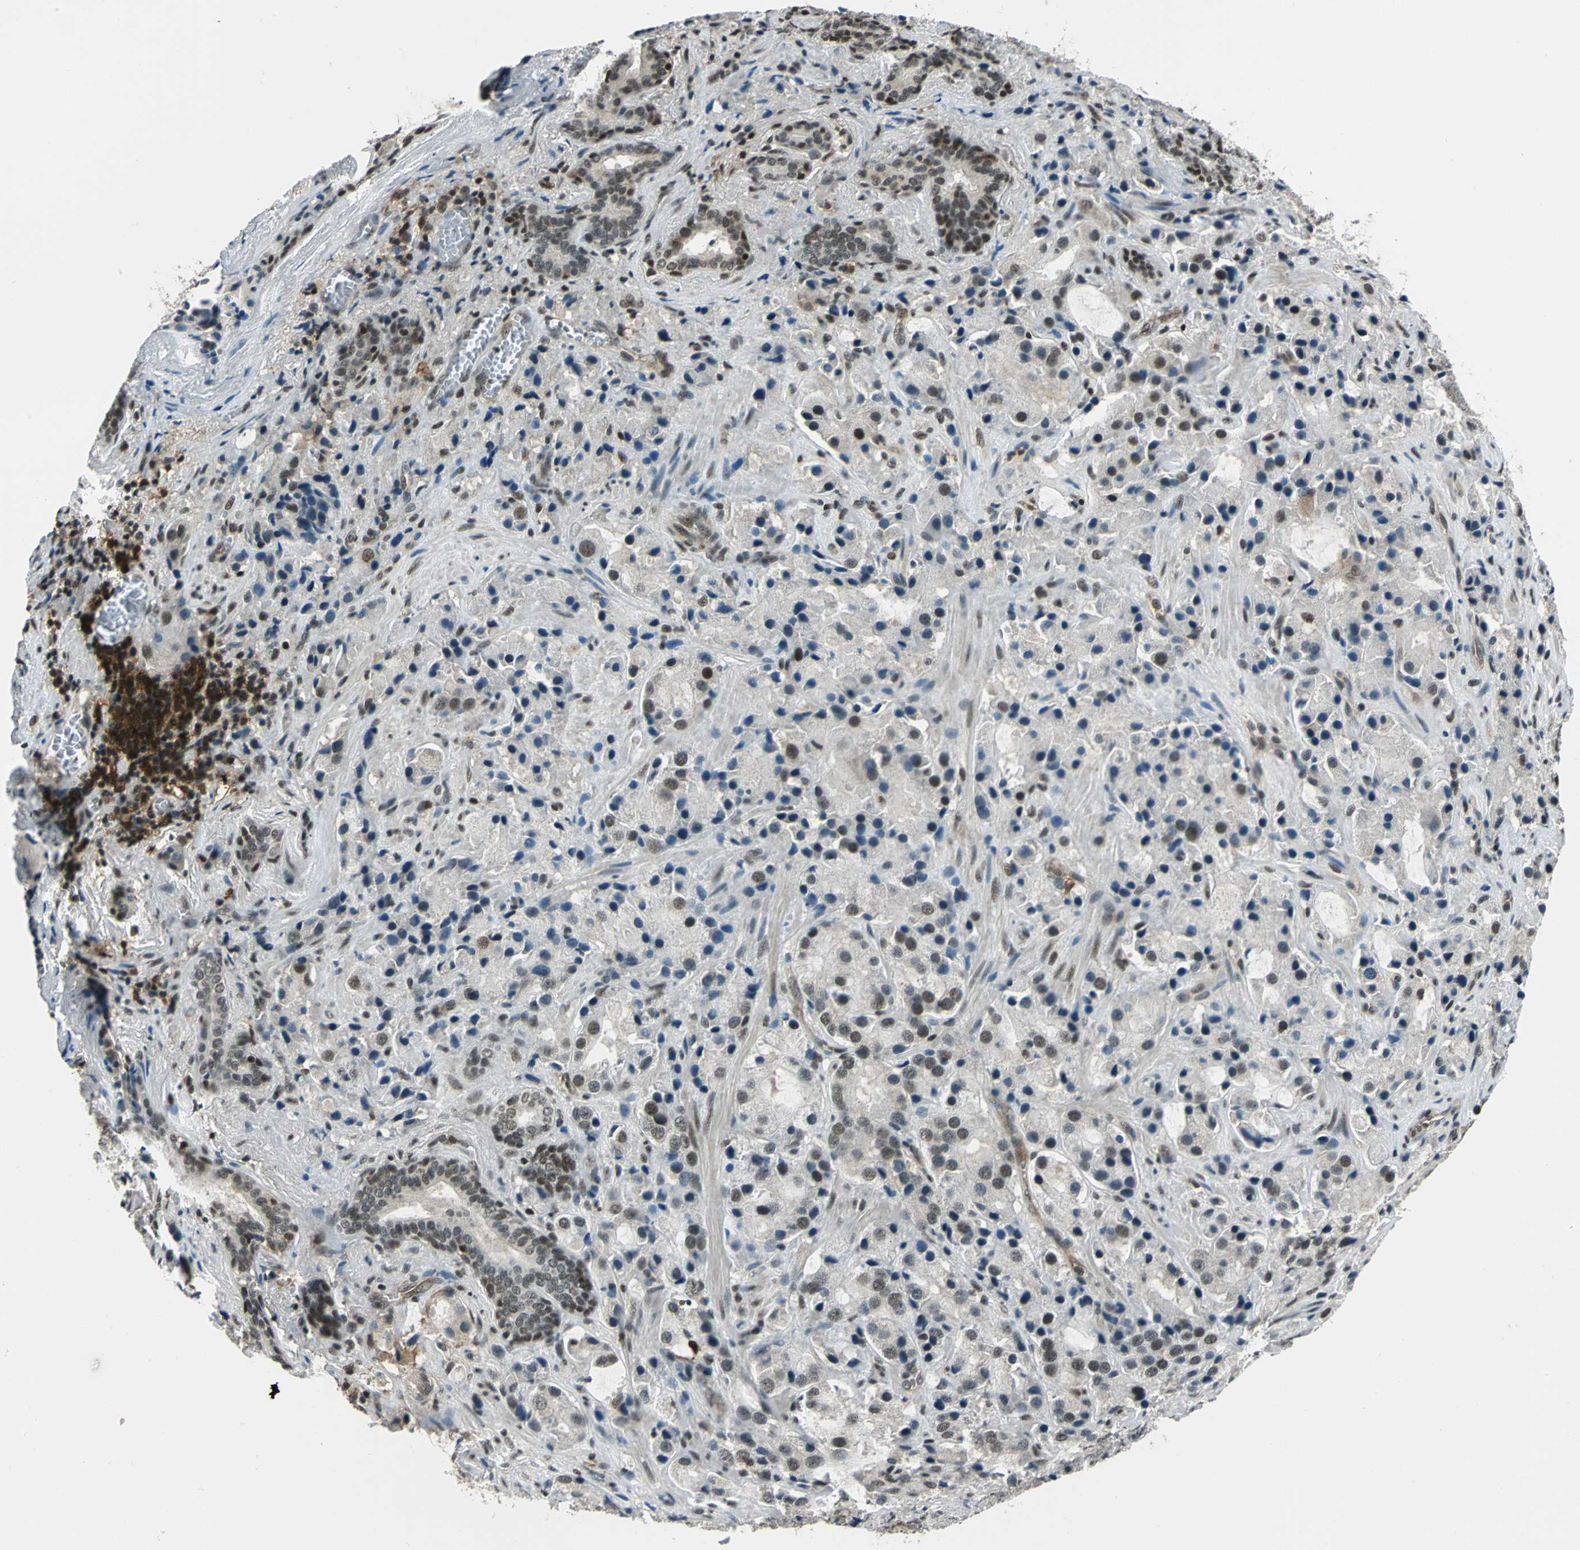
{"staining": {"intensity": "weak", "quantity": "<25%", "location": "nuclear"}, "tissue": "prostate cancer", "cell_type": "Tumor cells", "image_type": "cancer", "snomed": [{"axis": "morphology", "description": "Adenocarcinoma, High grade"}, {"axis": "topography", "description": "Prostate"}], "caption": "DAB immunohistochemical staining of human adenocarcinoma (high-grade) (prostate) displays no significant staining in tumor cells. Brightfield microscopy of immunohistochemistry (IHC) stained with DAB (brown) and hematoxylin (blue), captured at high magnification.", "gene": "NR2C2", "patient": {"sex": "male", "age": 70}}